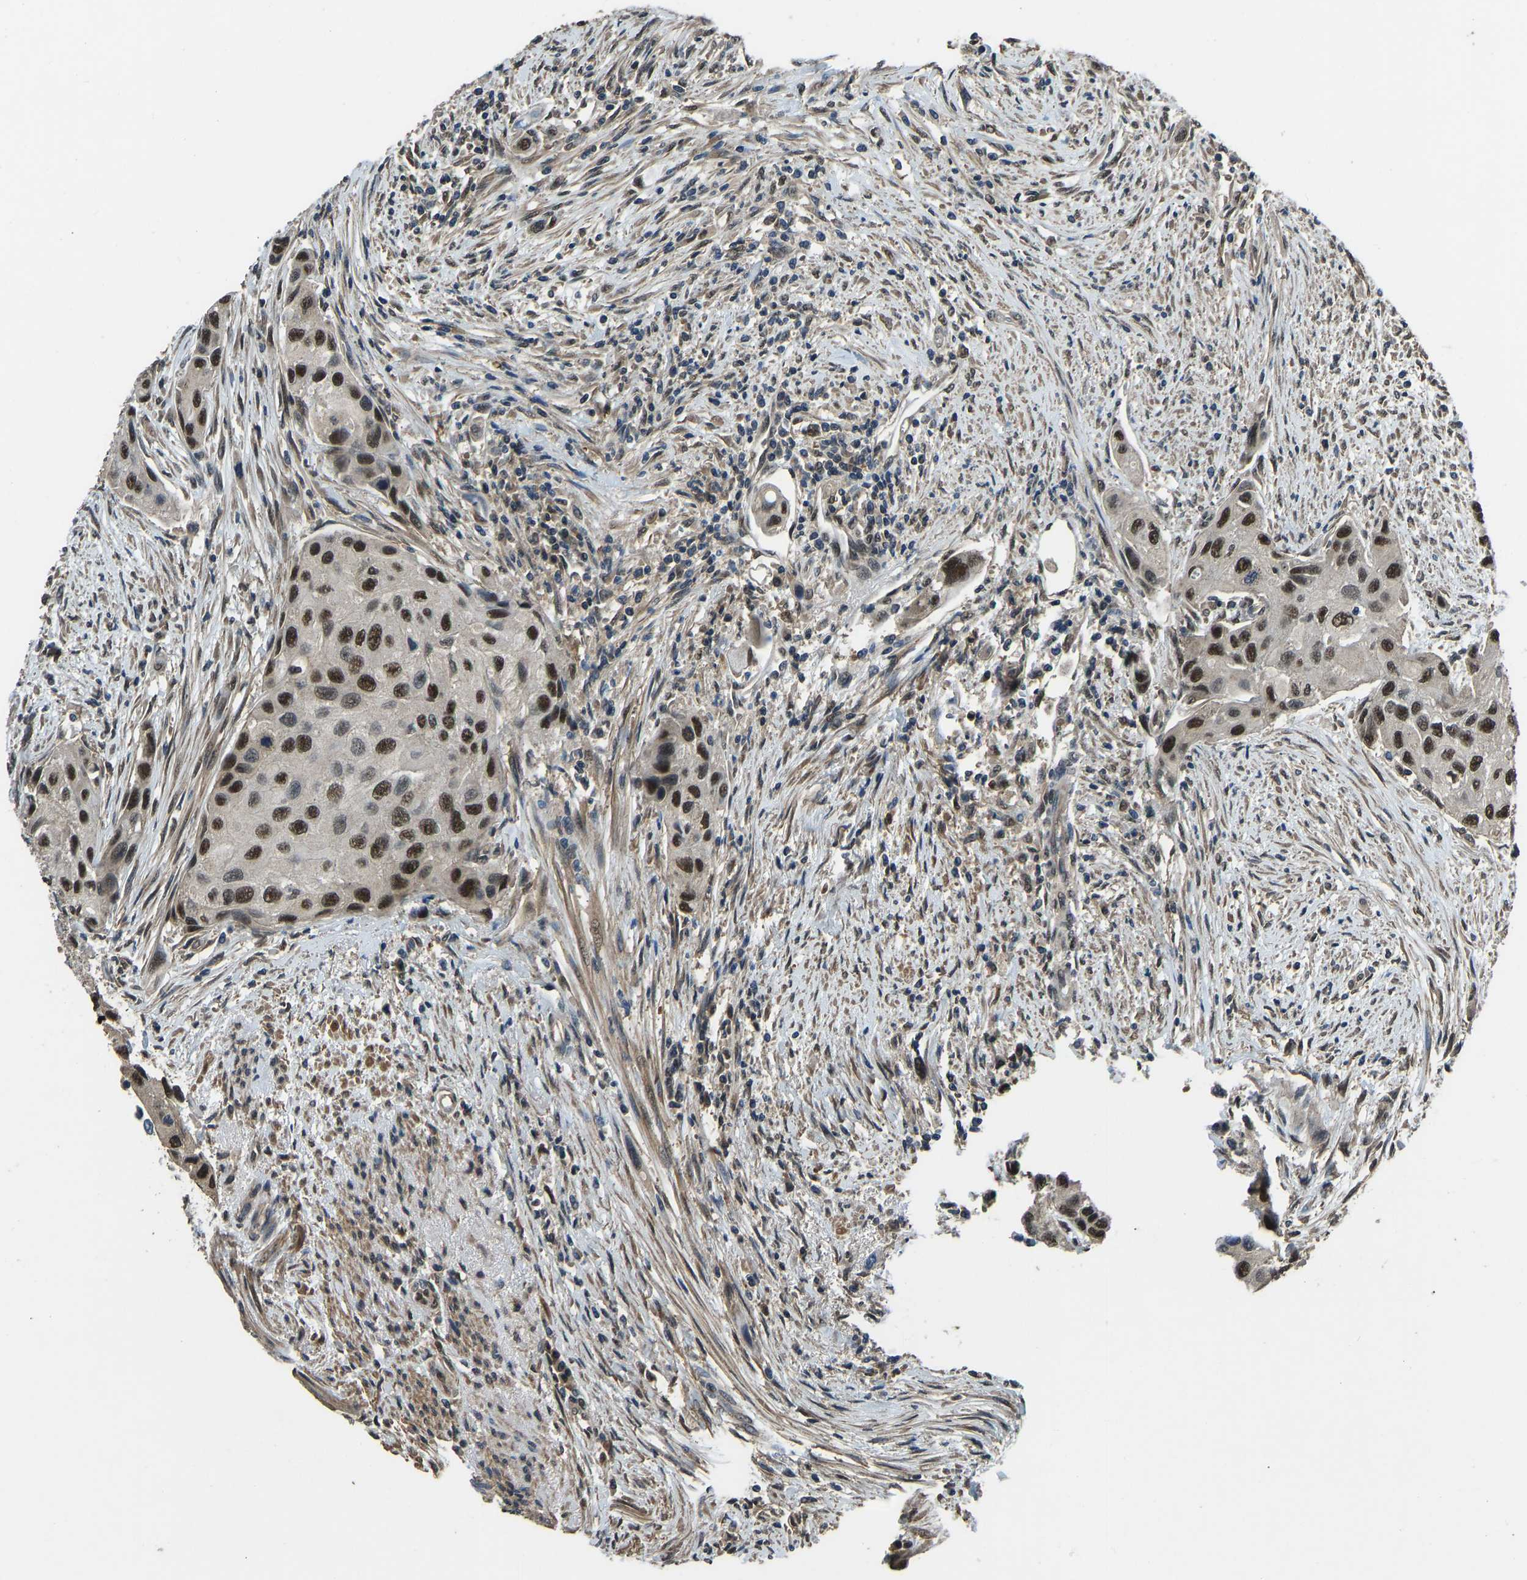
{"staining": {"intensity": "strong", "quantity": ">75%", "location": "nuclear"}, "tissue": "urothelial cancer", "cell_type": "Tumor cells", "image_type": "cancer", "snomed": [{"axis": "morphology", "description": "Urothelial carcinoma, High grade"}, {"axis": "topography", "description": "Urinary bladder"}], "caption": "Human urothelial carcinoma (high-grade) stained for a protein (brown) exhibits strong nuclear positive expression in approximately >75% of tumor cells.", "gene": "TOX4", "patient": {"sex": "female", "age": 56}}